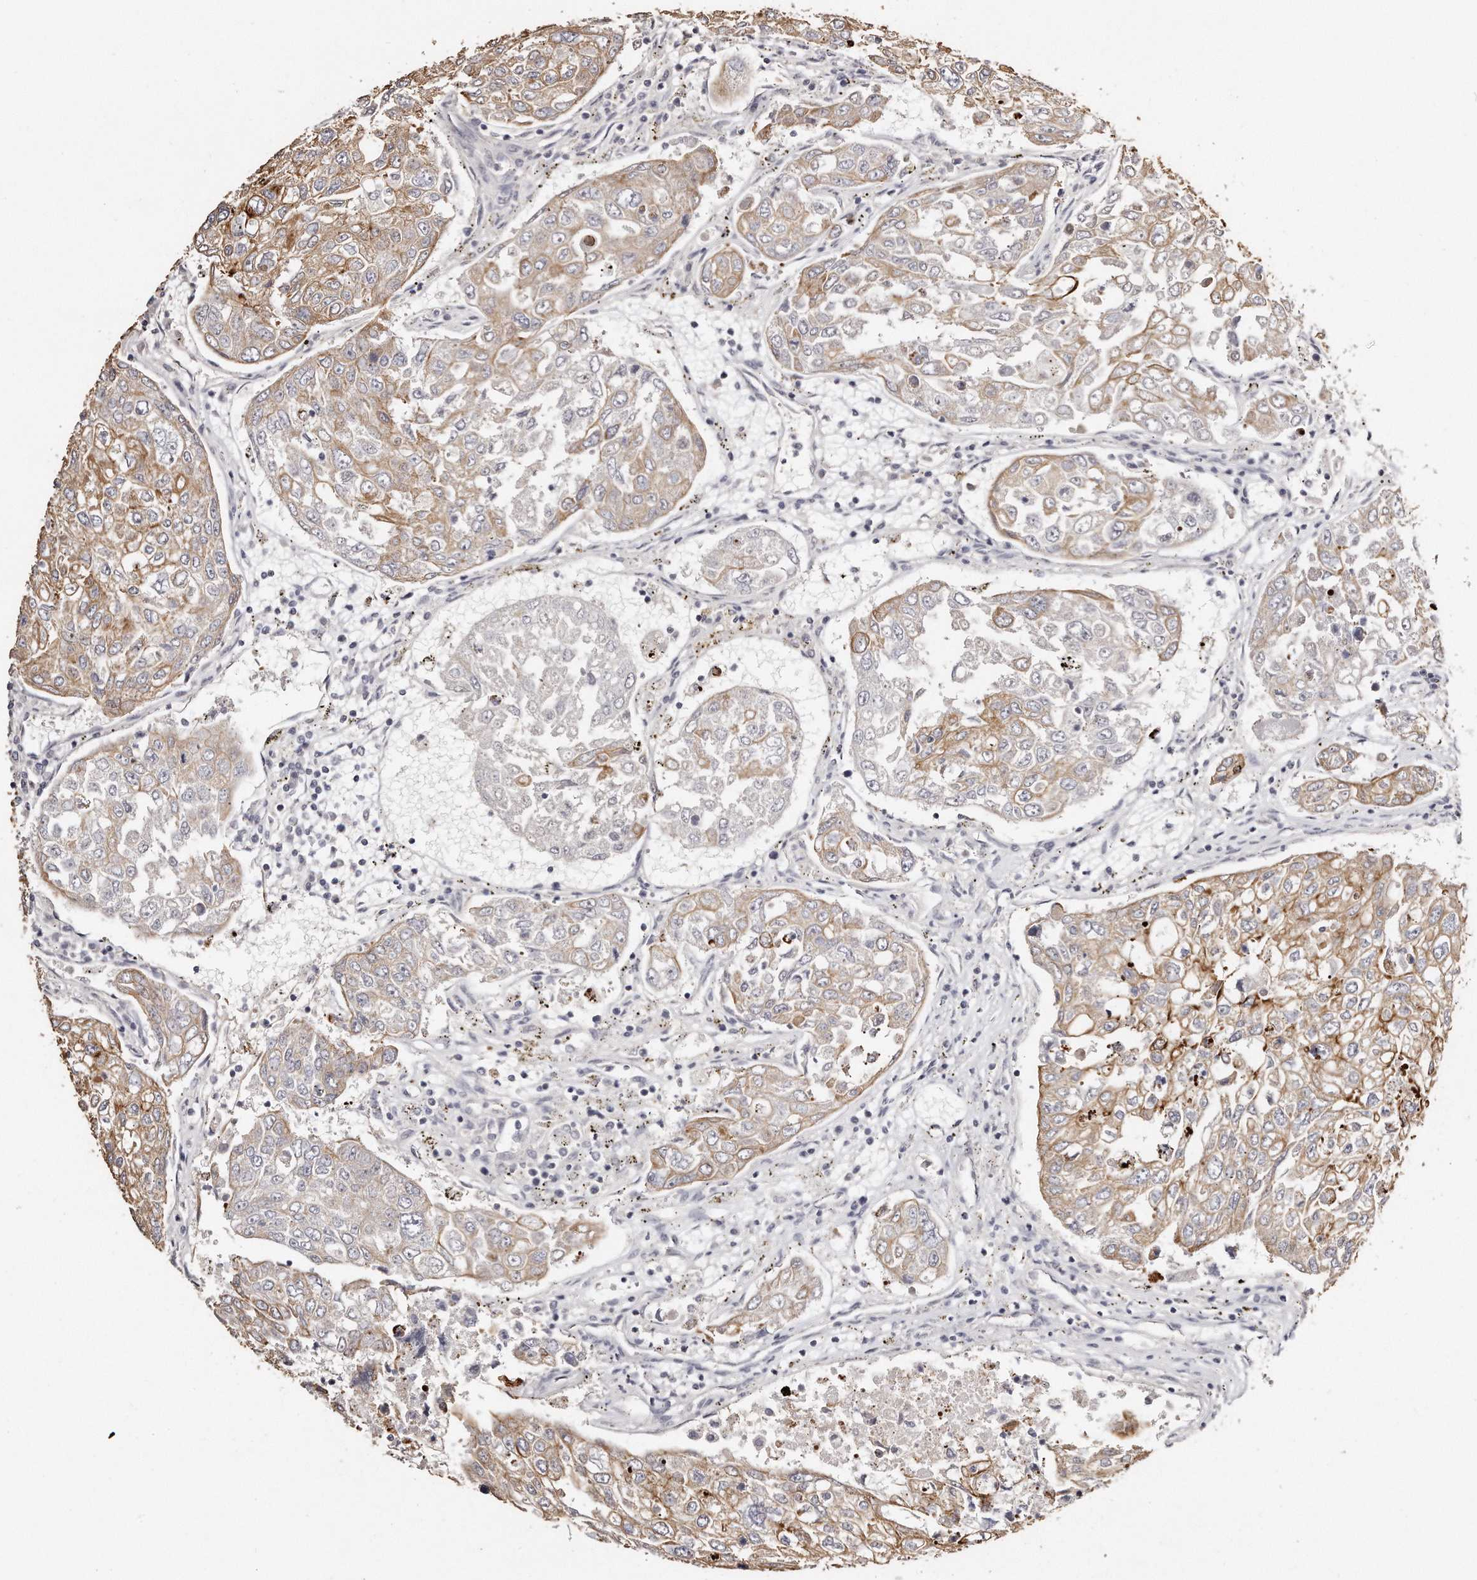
{"staining": {"intensity": "moderate", "quantity": ">75%", "location": "cytoplasmic/membranous"}, "tissue": "urothelial cancer", "cell_type": "Tumor cells", "image_type": "cancer", "snomed": [{"axis": "morphology", "description": "Urothelial carcinoma, High grade"}, {"axis": "topography", "description": "Lymph node"}, {"axis": "topography", "description": "Urinary bladder"}], "caption": "Urothelial cancer stained with IHC exhibits moderate cytoplasmic/membranous positivity in about >75% of tumor cells. The staining was performed using DAB to visualize the protein expression in brown, while the nuclei were stained in blue with hematoxylin (Magnification: 20x).", "gene": "ZYG11A", "patient": {"sex": "male", "age": 51}}